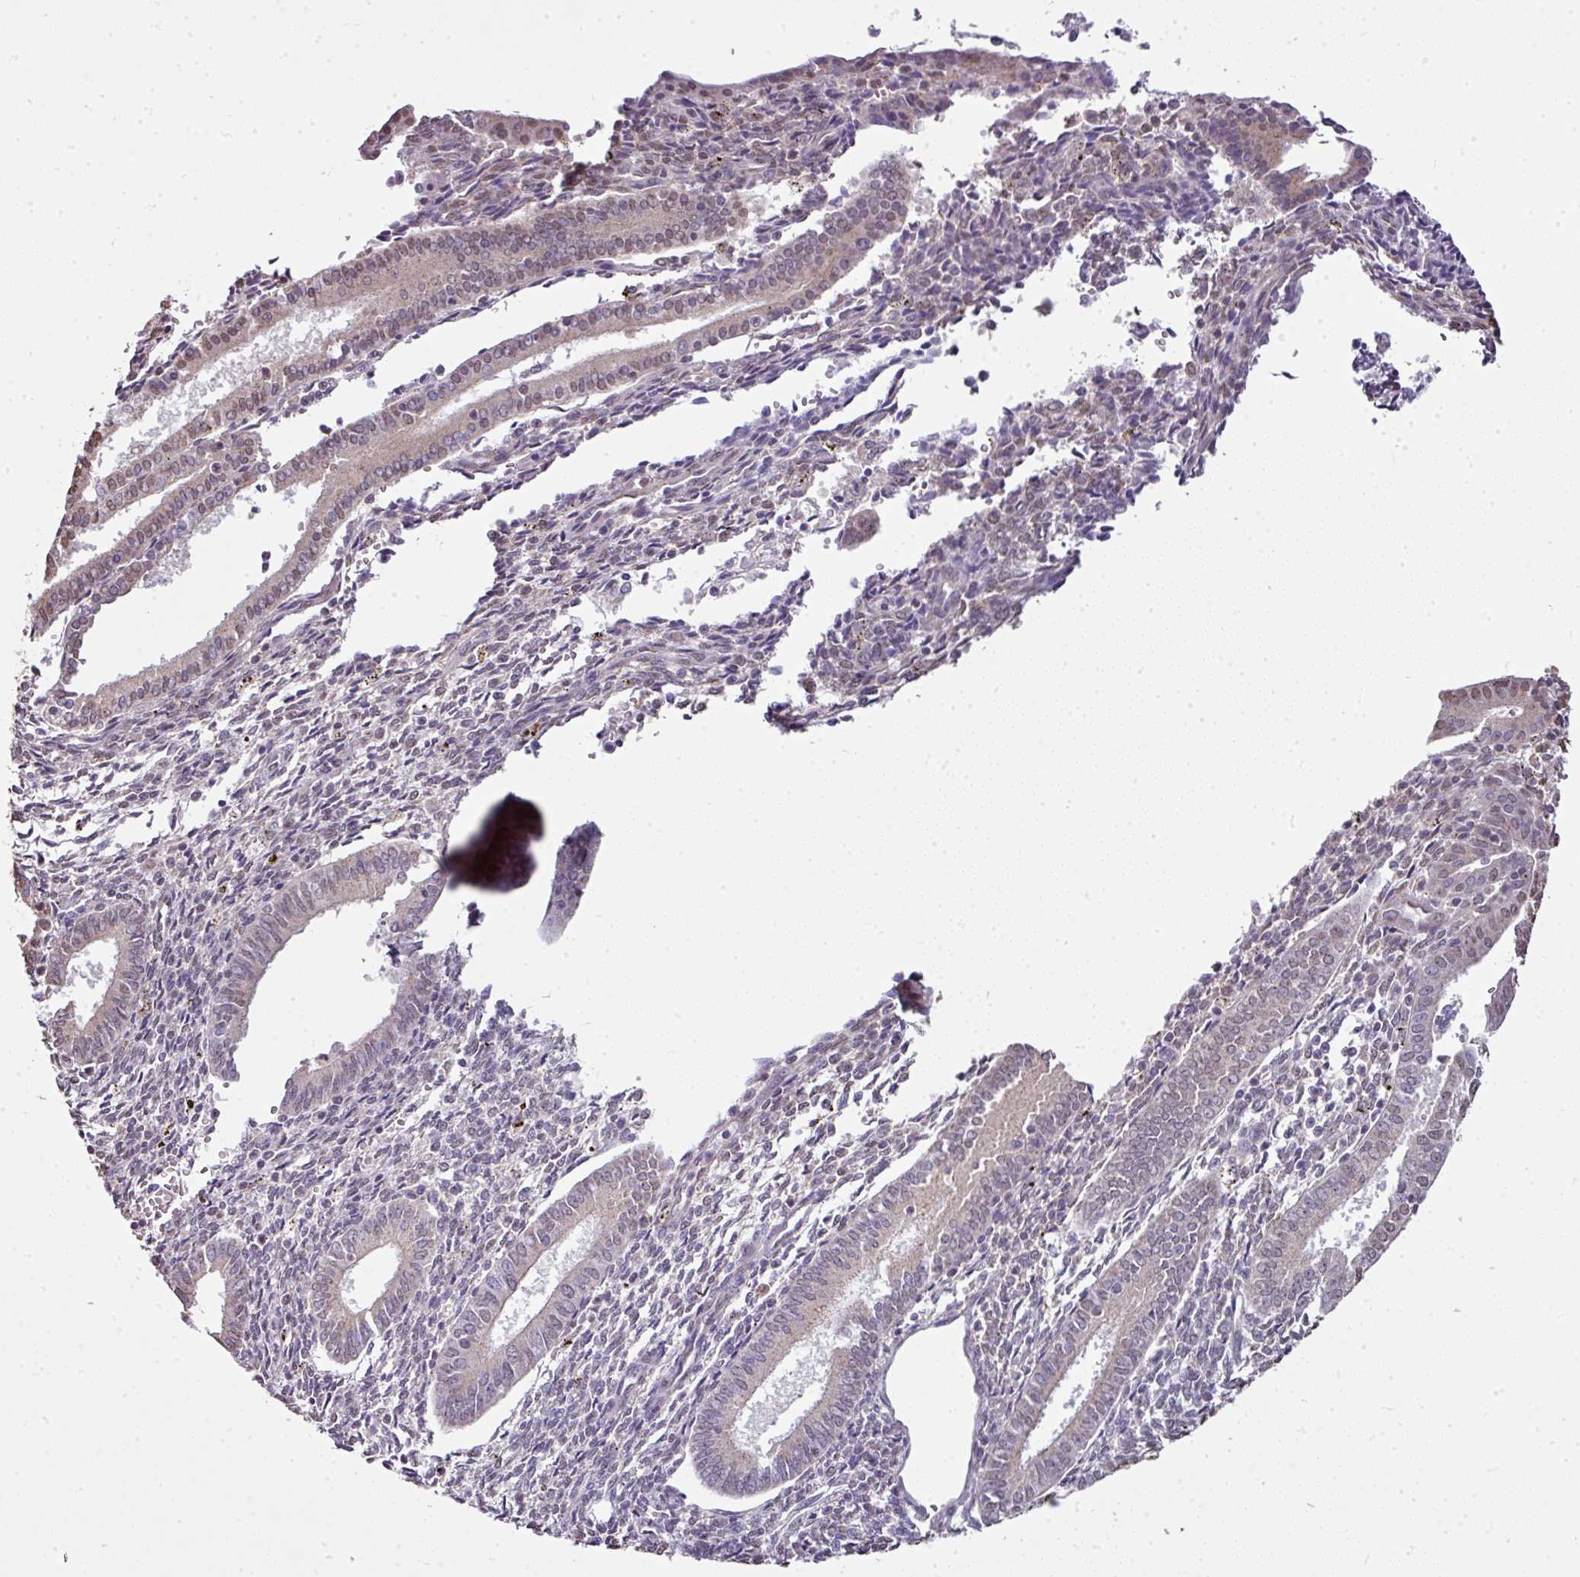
{"staining": {"intensity": "negative", "quantity": "none", "location": "none"}, "tissue": "endometrium", "cell_type": "Cells in endometrial stroma", "image_type": "normal", "snomed": [{"axis": "morphology", "description": "Normal tissue, NOS"}, {"axis": "topography", "description": "Endometrium"}], "caption": "Immunohistochemistry of benign endometrium displays no positivity in cells in endometrial stroma. The staining was performed using DAB to visualize the protein expression in brown, while the nuclei were stained in blue with hematoxylin (Magnification: 20x).", "gene": "JPH2", "patient": {"sex": "female", "age": 41}}